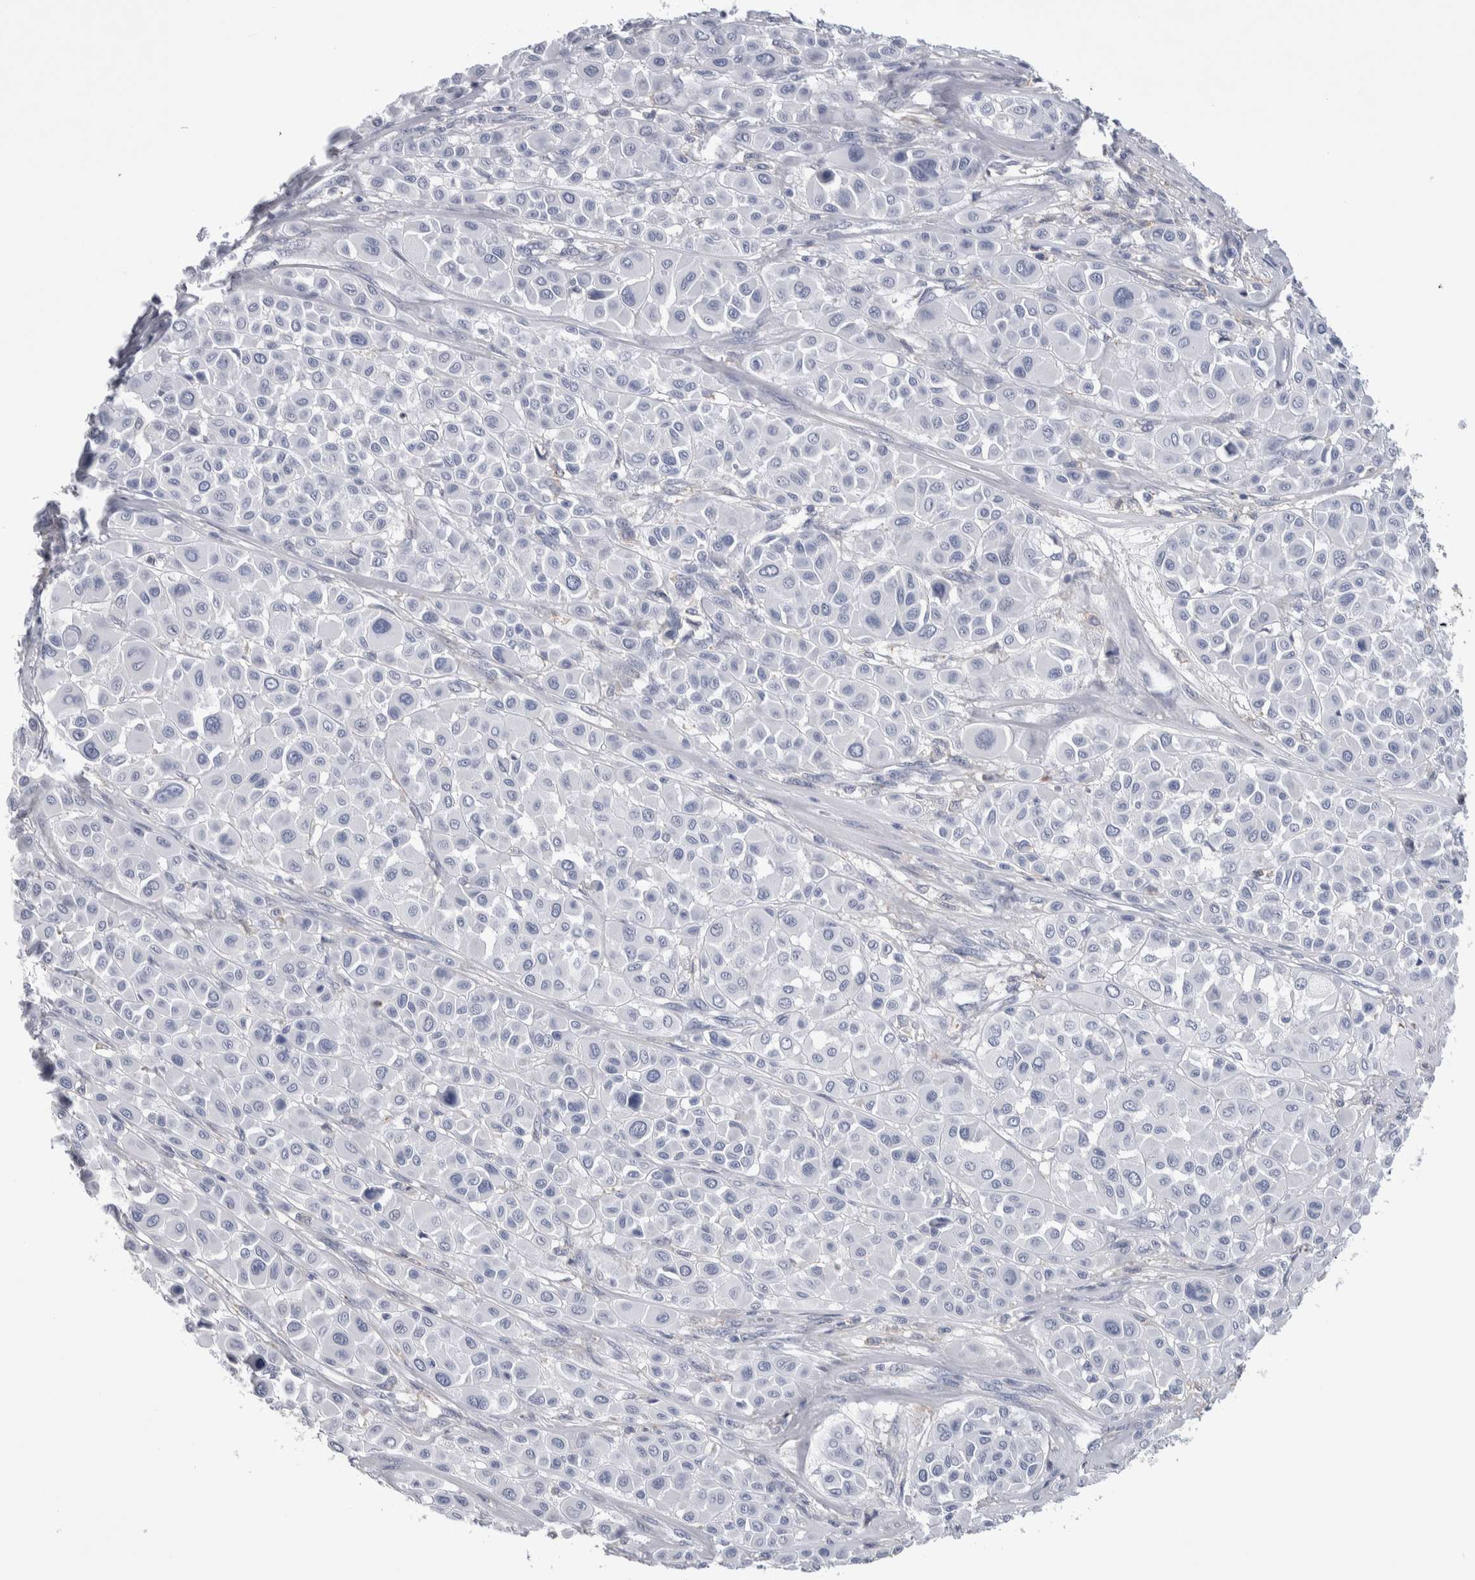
{"staining": {"intensity": "negative", "quantity": "none", "location": "none"}, "tissue": "melanoma", "cell_type": "Tumor cells", "image_type": "cancer", "snomed": [{"axis": "morphology", "description": "Malignant melanoma, Metastatic site"}, {"axis": "topography", "description": "Soft tissue"}], "caption": "Malignant melanoma (metastatic site) stained for a protein using immunohistochemistry reveals no expression tumor cells.", "gene": "LURAP1L", "patient": {"sex": "male", "age": 41}}